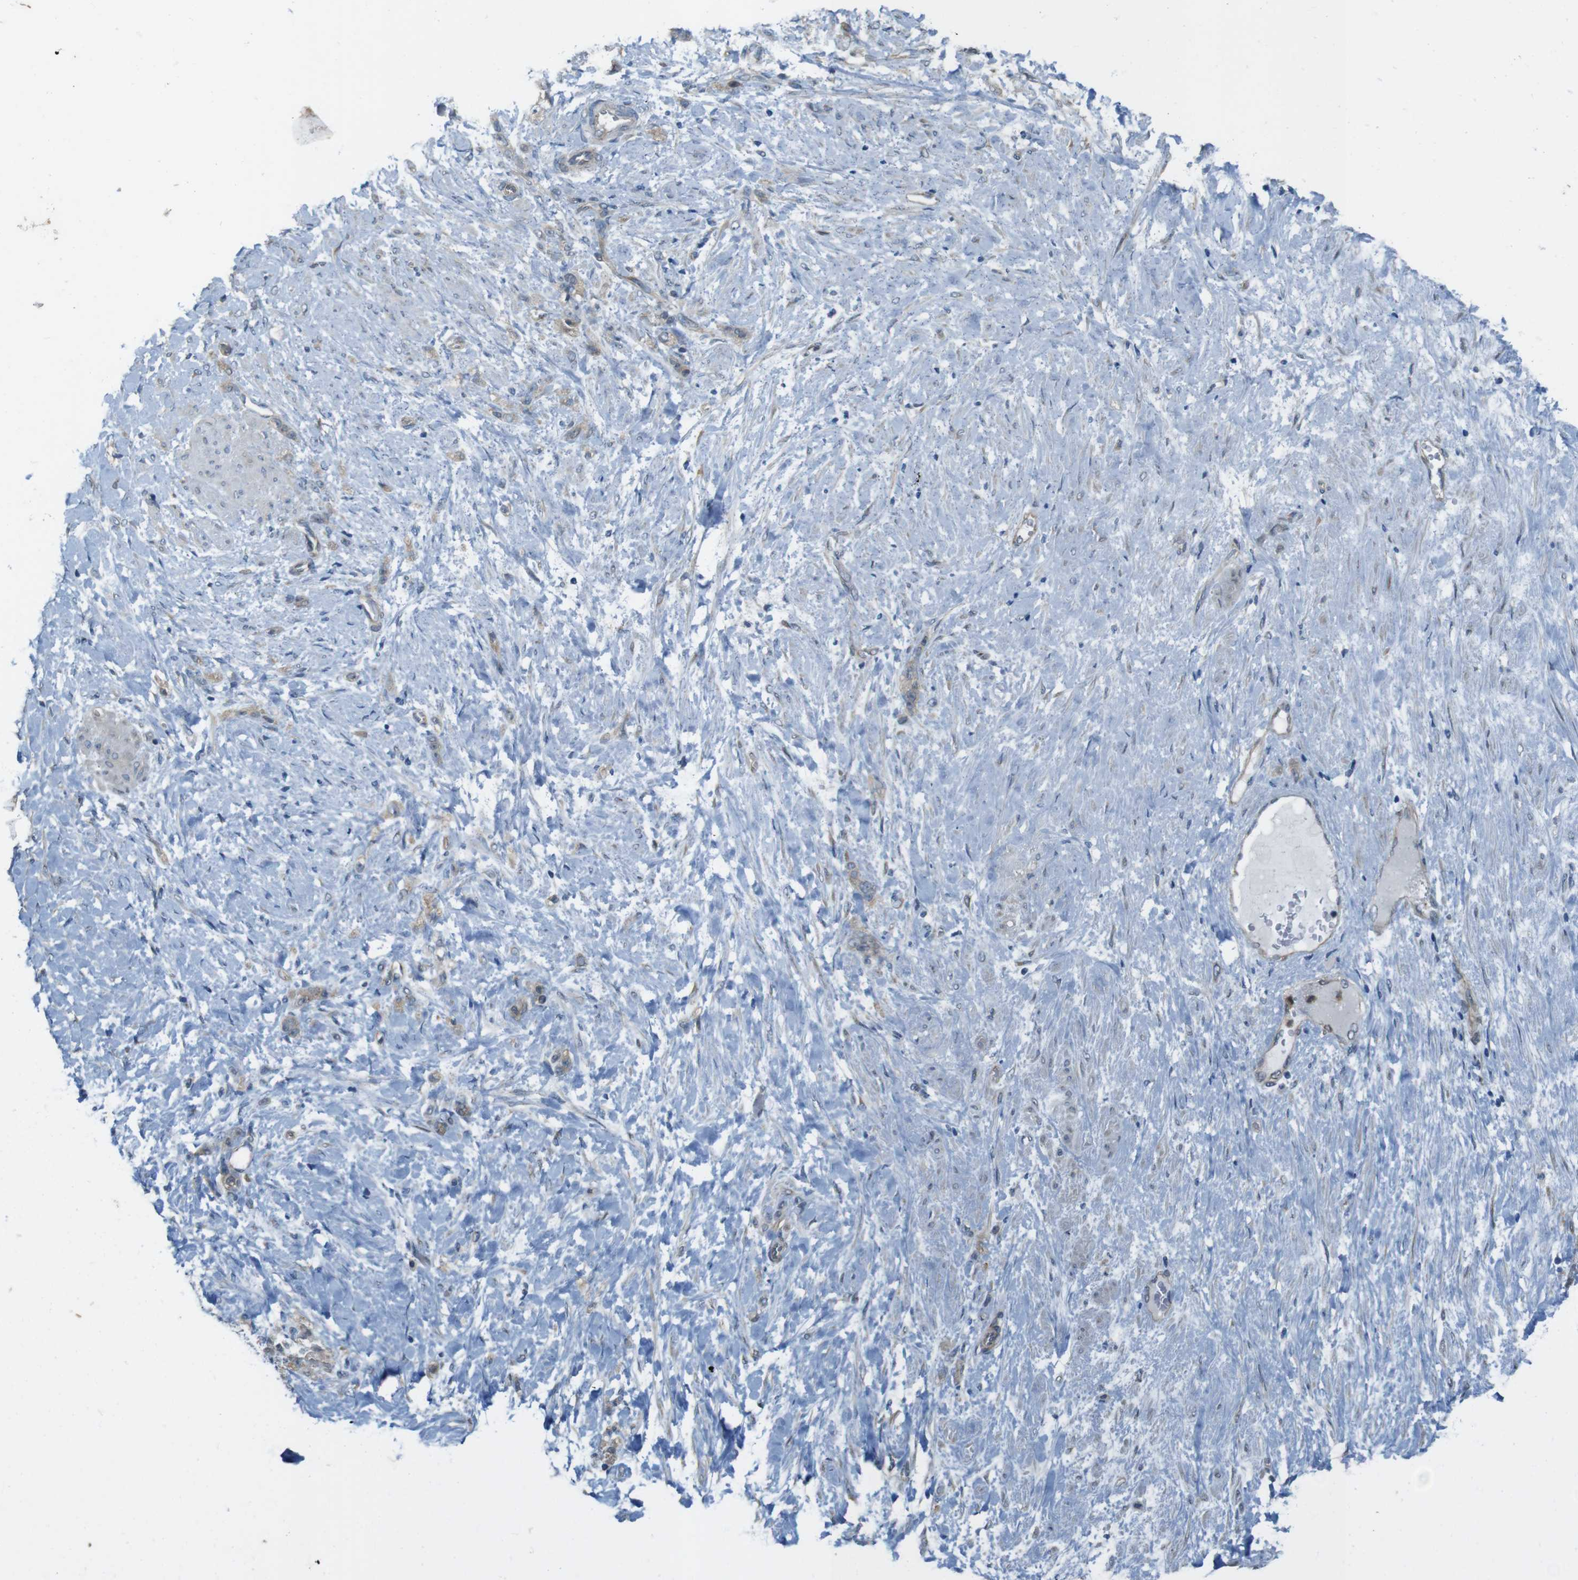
{"staining": {"intensity": "weak", "quantity": ">75%", "location": "cytoplasmic/membranous"}, "tissue": "stomach cancer", "cell_type": "Tumor cells", "image_type": "cancer", "snomed": [{"axis": "morphology", "description": "Adenocarcinoma, NOS"}, {"axis": "topography", "description": "Stomach"}], "caption": "A brown stain shows weak cytoplasmic/membranous expression of a protein in stomach adenocarcinoma tumor cells.", "gene": "SKI", "patient": {"sex": "male", "age": 82}}